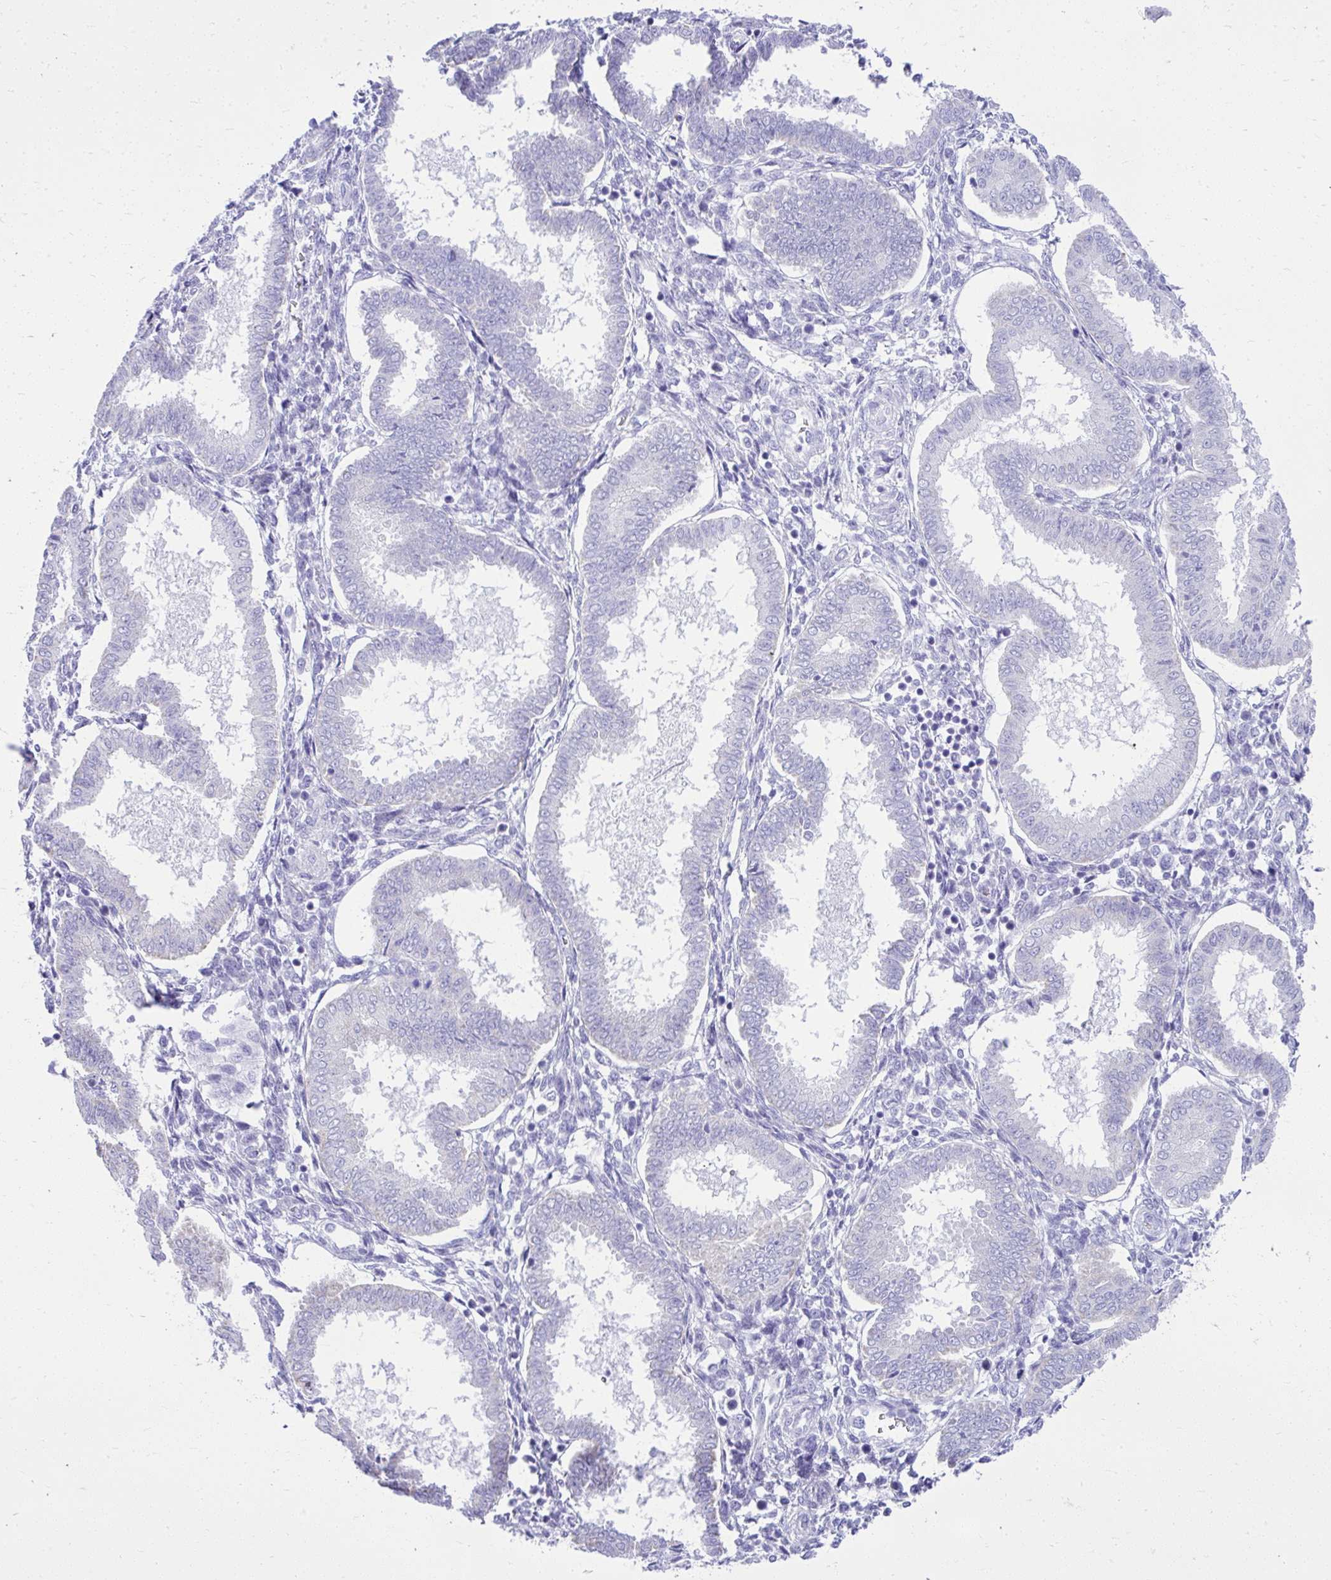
{"staining": {"intensity": "negative", "quantity": "none", "location": "none"}, "tissue": "endometrium", "cell_type": "Cells in endometrial stroma", "image_type": "normal", "snomed": [{"axis": "morphology", "description": "Normal tissue, NOS"}, {"axis": "topography", "description": "Endometrium"}], "caption": "DAB (3,3'-diaminobenzidine) immunohistochemical staining of unremarkable human endometrium demonstrates no significant positivity in cells in endometrial stroma. (DAB (3,3'-diaminobenzidine) immunohistochemistry (IHC) visualized using brightfield microscopy, high magnification).", "gene": "RALYL", "patient": {"sex": "female", "age": 24}}